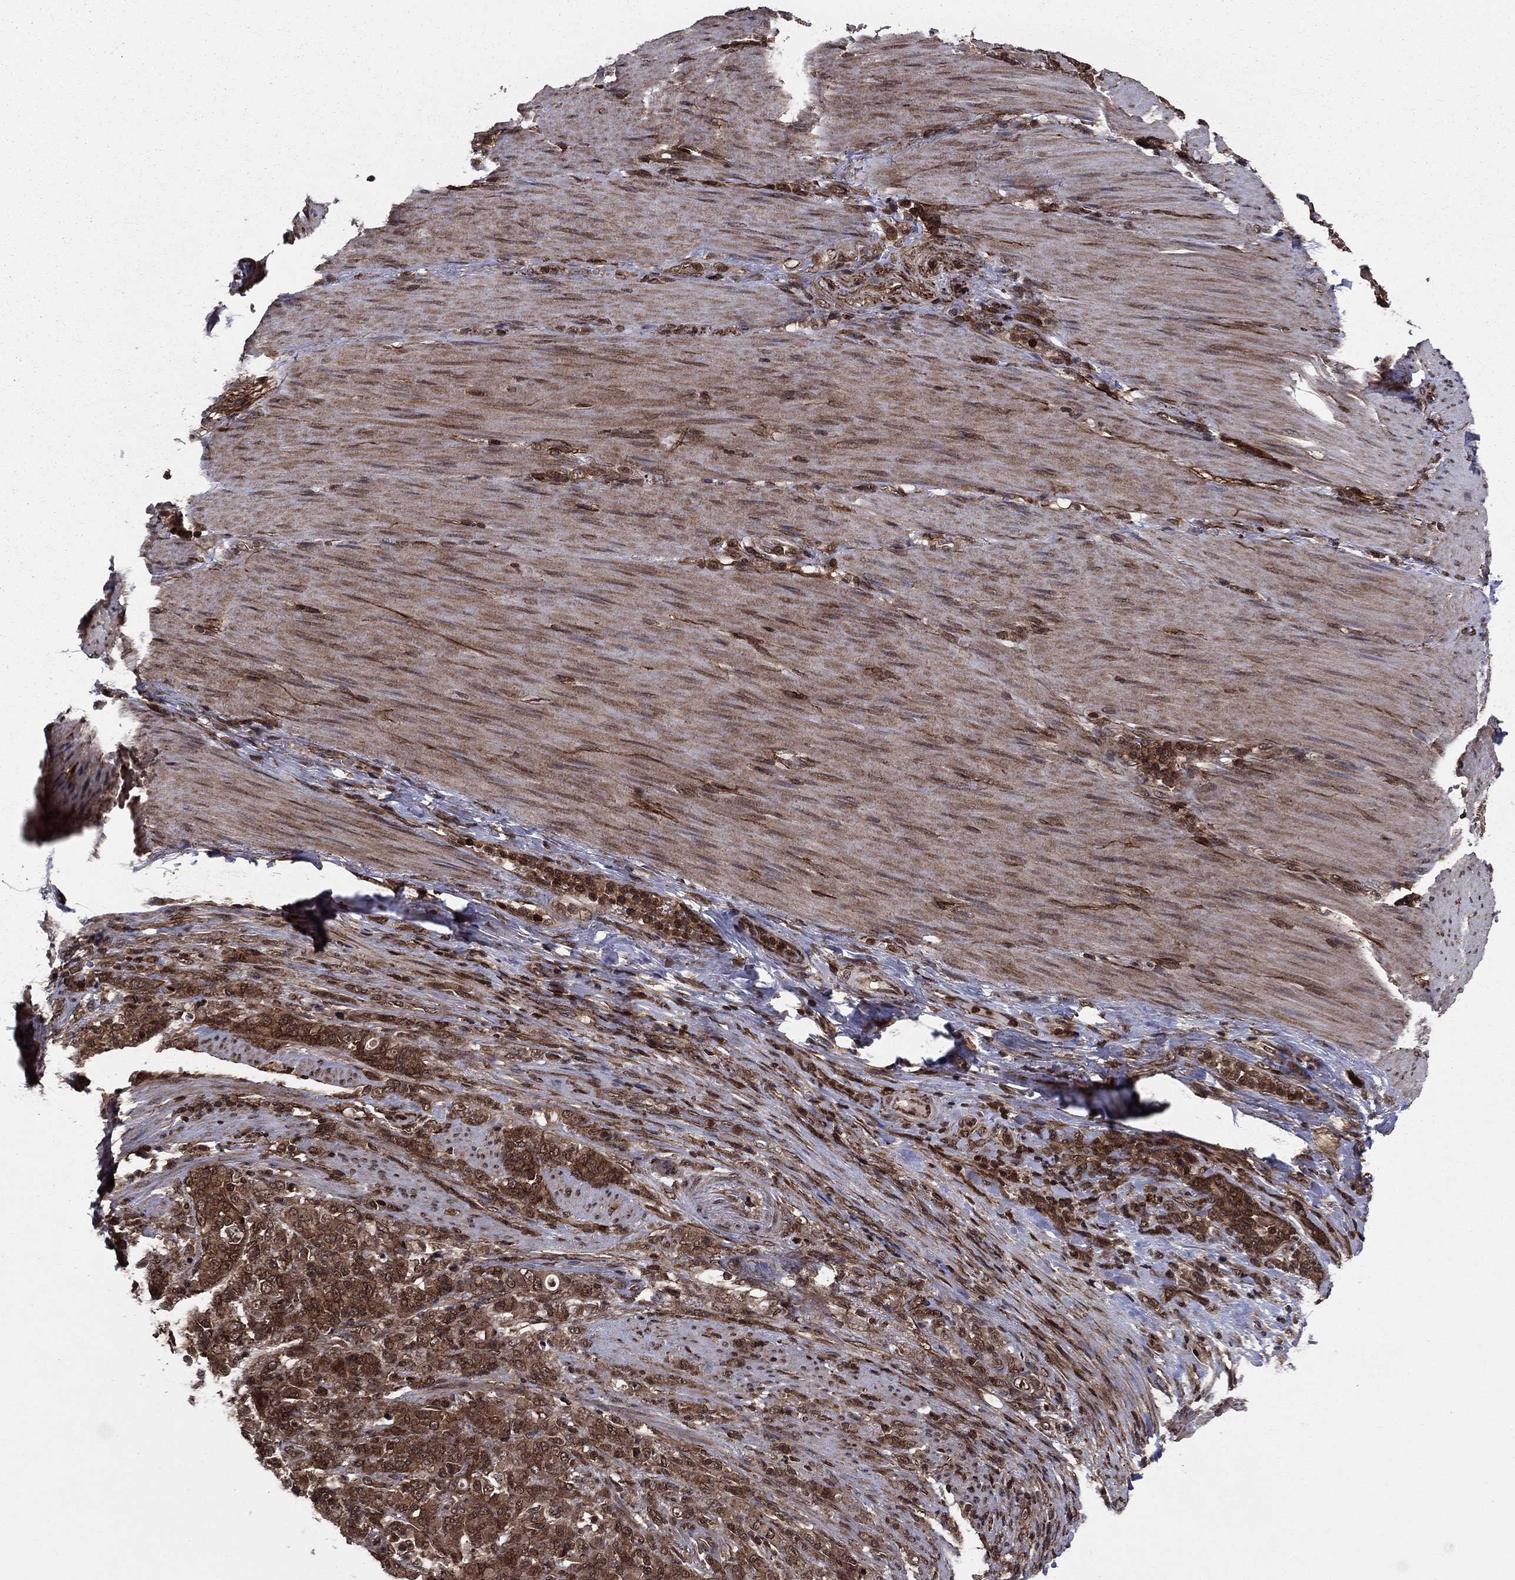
{"staining": {"intensity": "strong", "quantity": ">75%", "location": "cytoplasmic/membranous"}, "tissue": "stomach cancer", "cell_type": "Tumor cells", "image_type": "cancer", "snomed": [{"axis": "morphology", "description": "Normal tissue, NOS"}, {"axis": "morphology", "description": "Adenocarcinoma, NOS"}, {"axis": "topography", "description": "Stomach"}], "caption": "A high amount of strong cytoplasmic/membranous positivity is appreciated in about >75% of tumor cells in stomach cancer tissue. Nuclei are stained in blue.", "gene": "SSX2IP", "patient": {"sex": "female", "age": 79}}